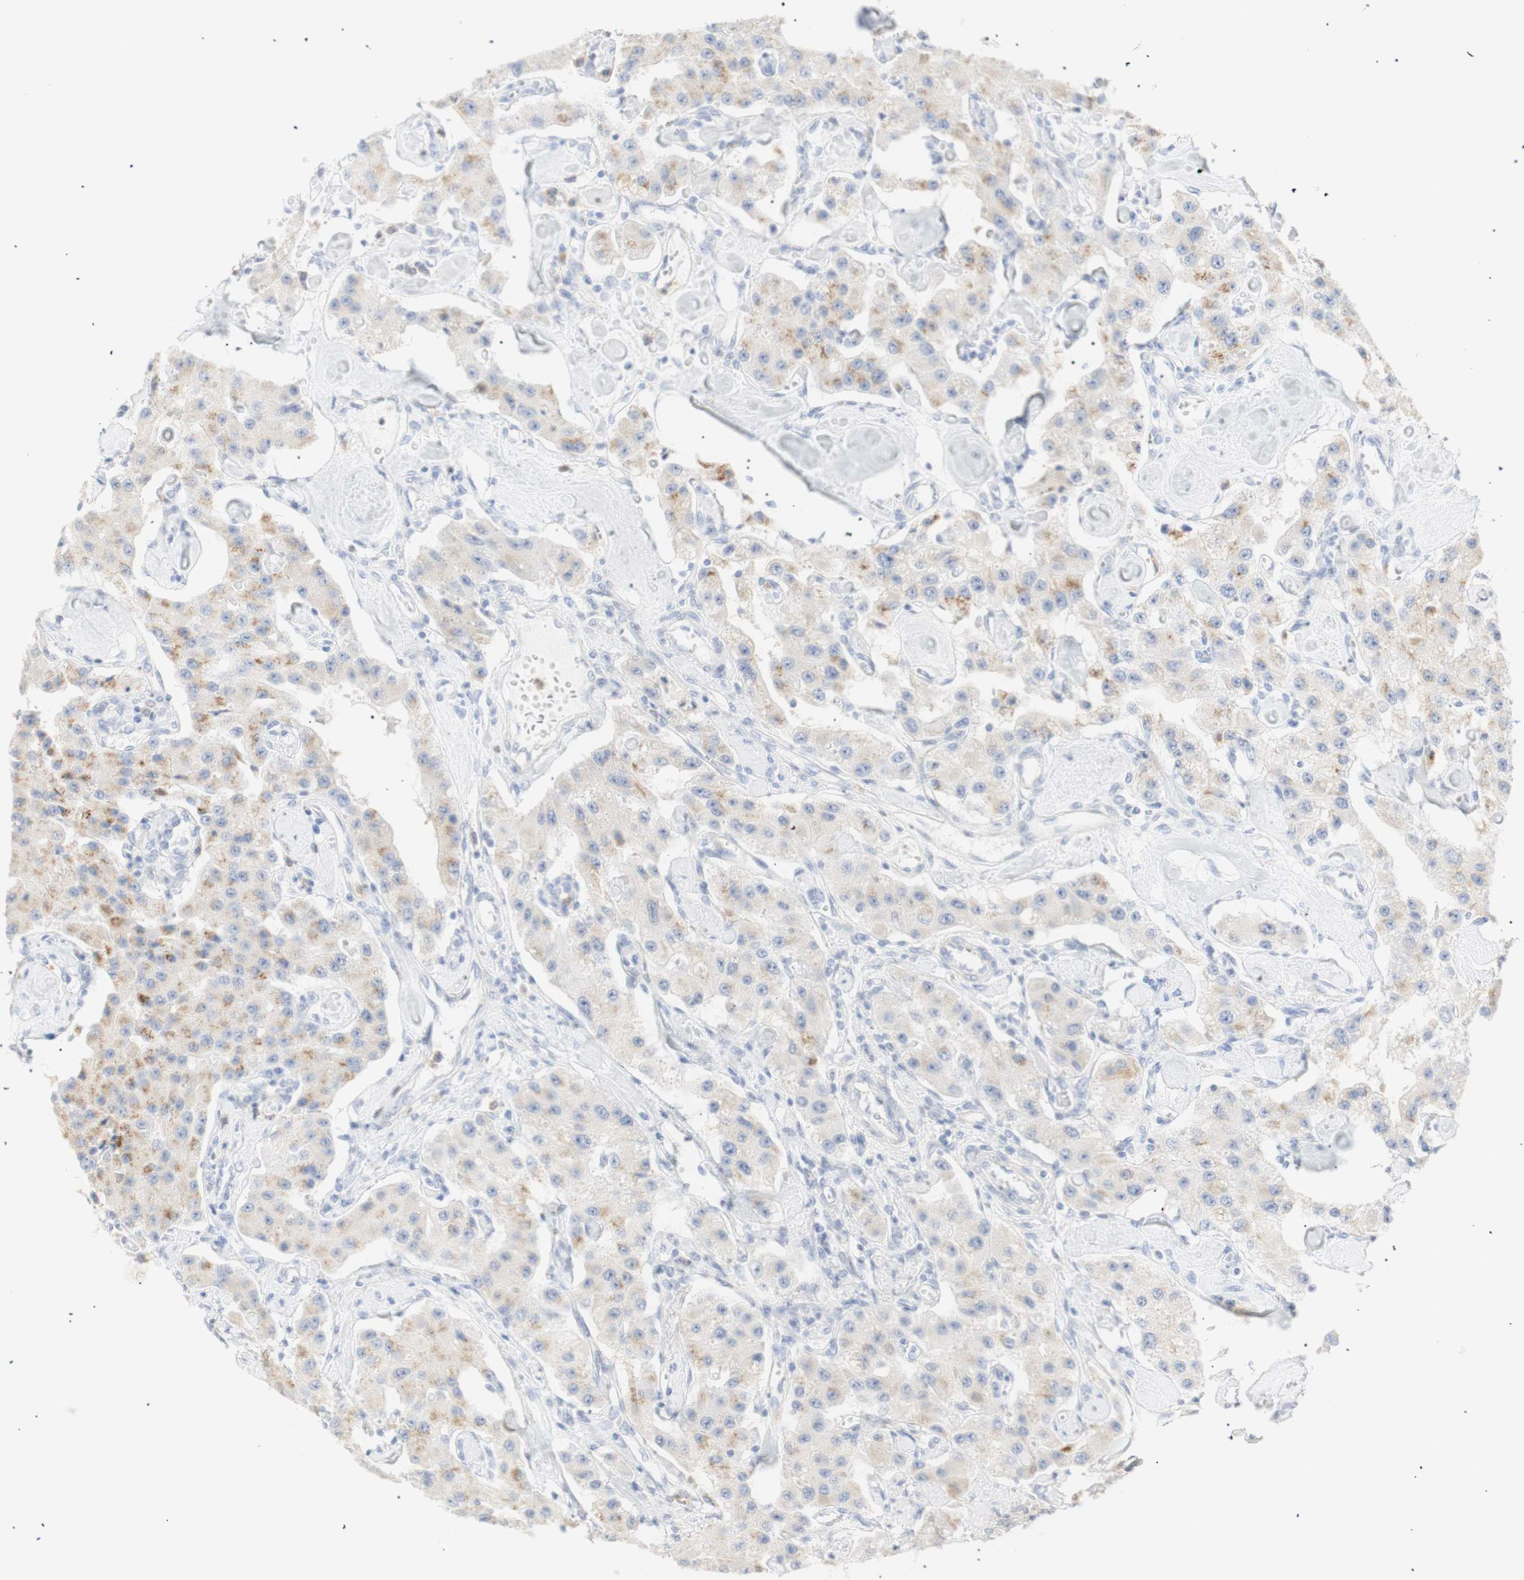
{"staining": {"intensity": "moderate", "quantity": "25%-75%", "location": "cytoplasmic/membranous"}, "tissue": "carcinoid", "cell_type": "Tumor cells", "image_type": "cancer", "snomed": [{"axis": "morphology", "description": "Carcinoid, malignant, NOS"}, {"axis": "topography", "description": "Pancreas"}], "caption": "A brown stain labels moderate cytoplasmic/membranous staining of a protein in human carcinoid tumor cells.", "gene": "B4GALNT3", "patient": {"sex": "male", "age": 41}}